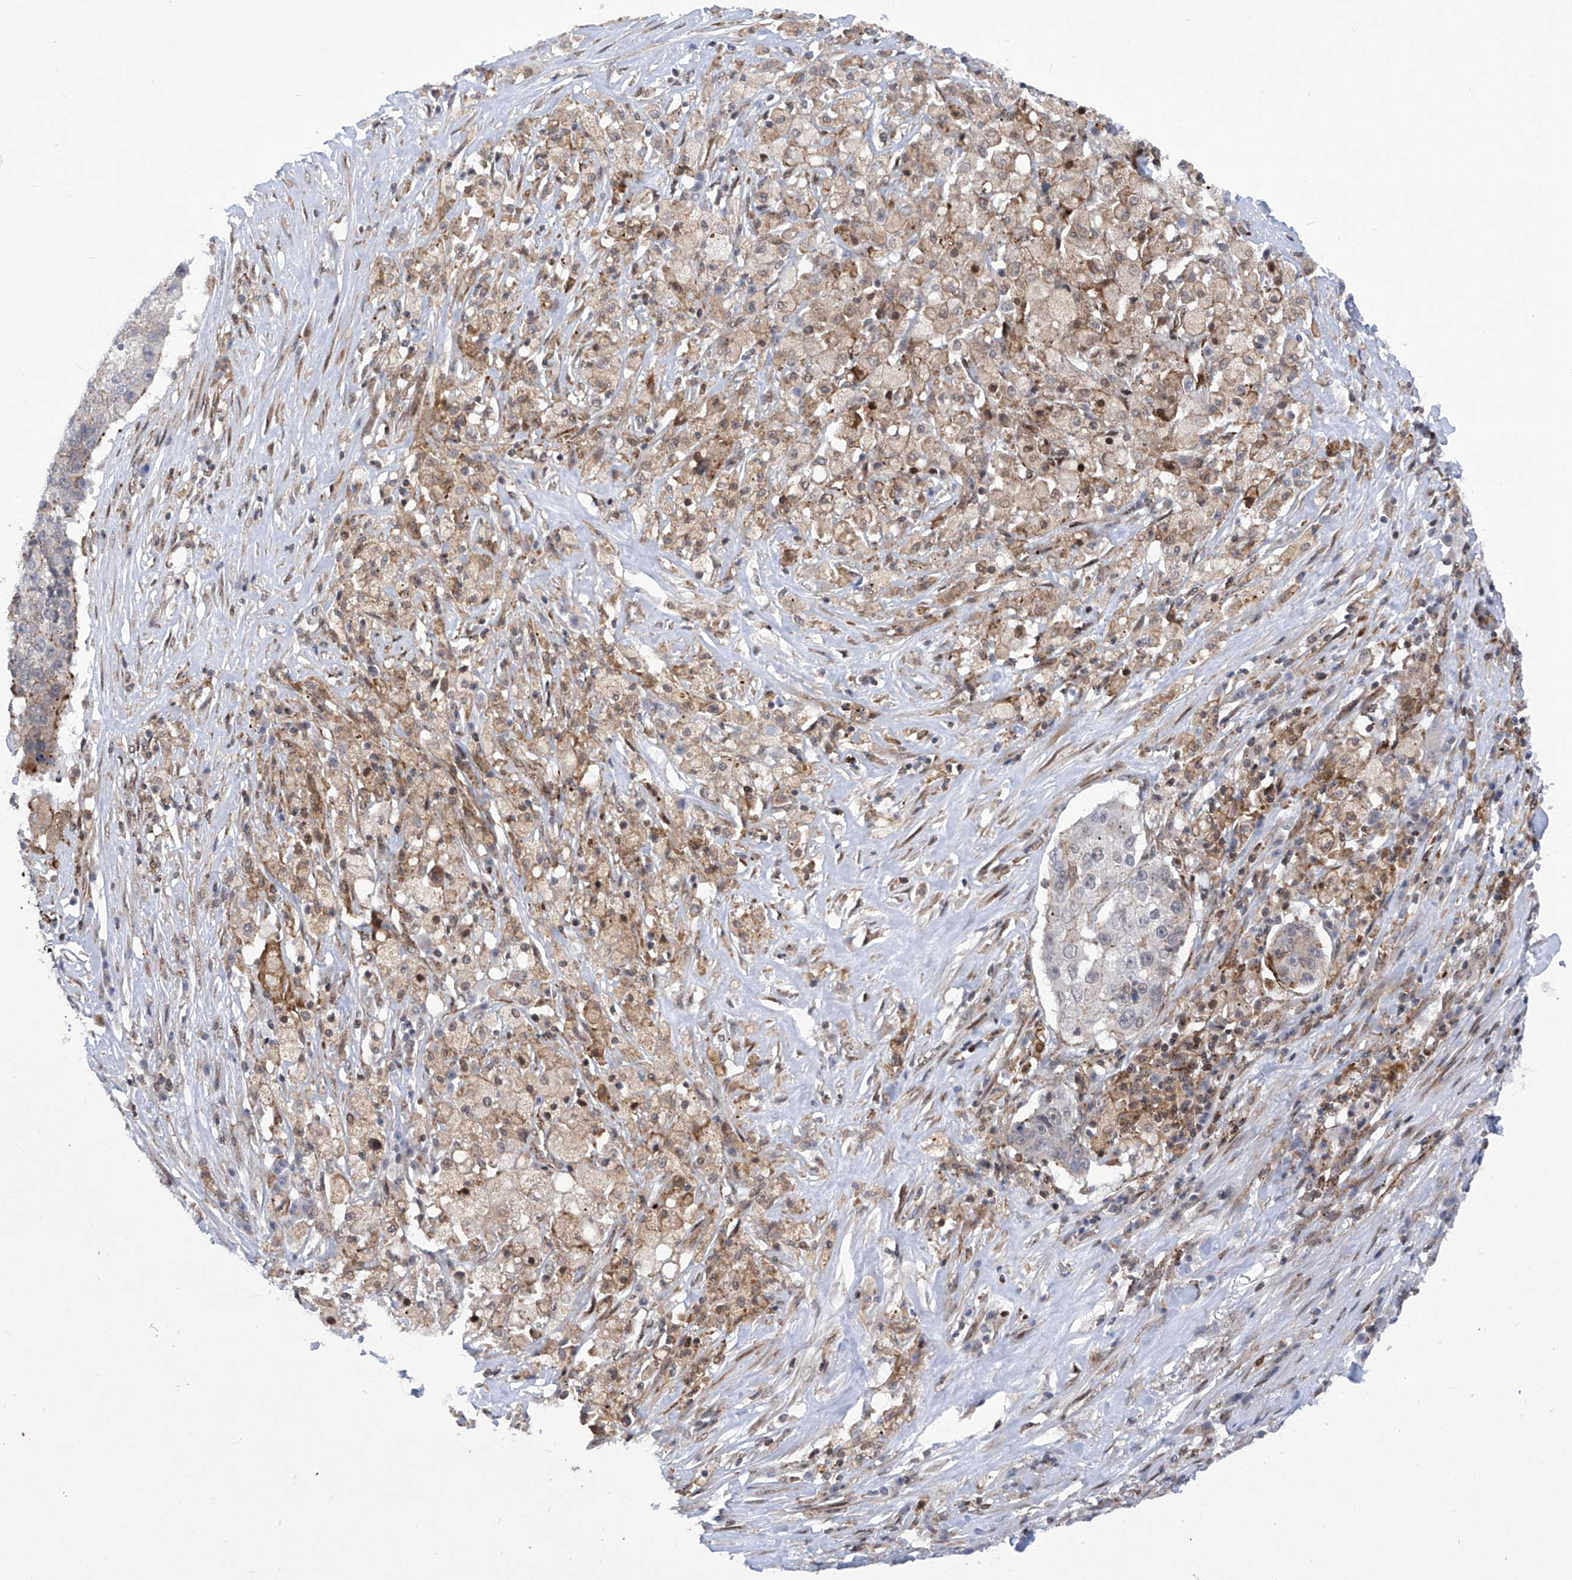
{"staining": {"intensity": "moderate", "quantity": "<25%", "location": "cytoplasmic/membranous"}, "tissue": "lung cancer", "cell_type": "Tumor cells", "image_type": "cancer", "snomed": [{"axis": "morphology", "description": "Squamous cell carcinoma, NOS"}, {"axis": "topography", "description": "Lung"}], "caption": "Immunohistochemical staining of human lung cancer (squamous cell carcinoma) shows low levels of moderate cytoplasmic/membranous protein positivity in approximately <25% of tumor cells. (Brightfield microscopy of DAB IHC at high magnification).", "gene": "CEP290", "patient": {"sex": "male", "age": 61}}